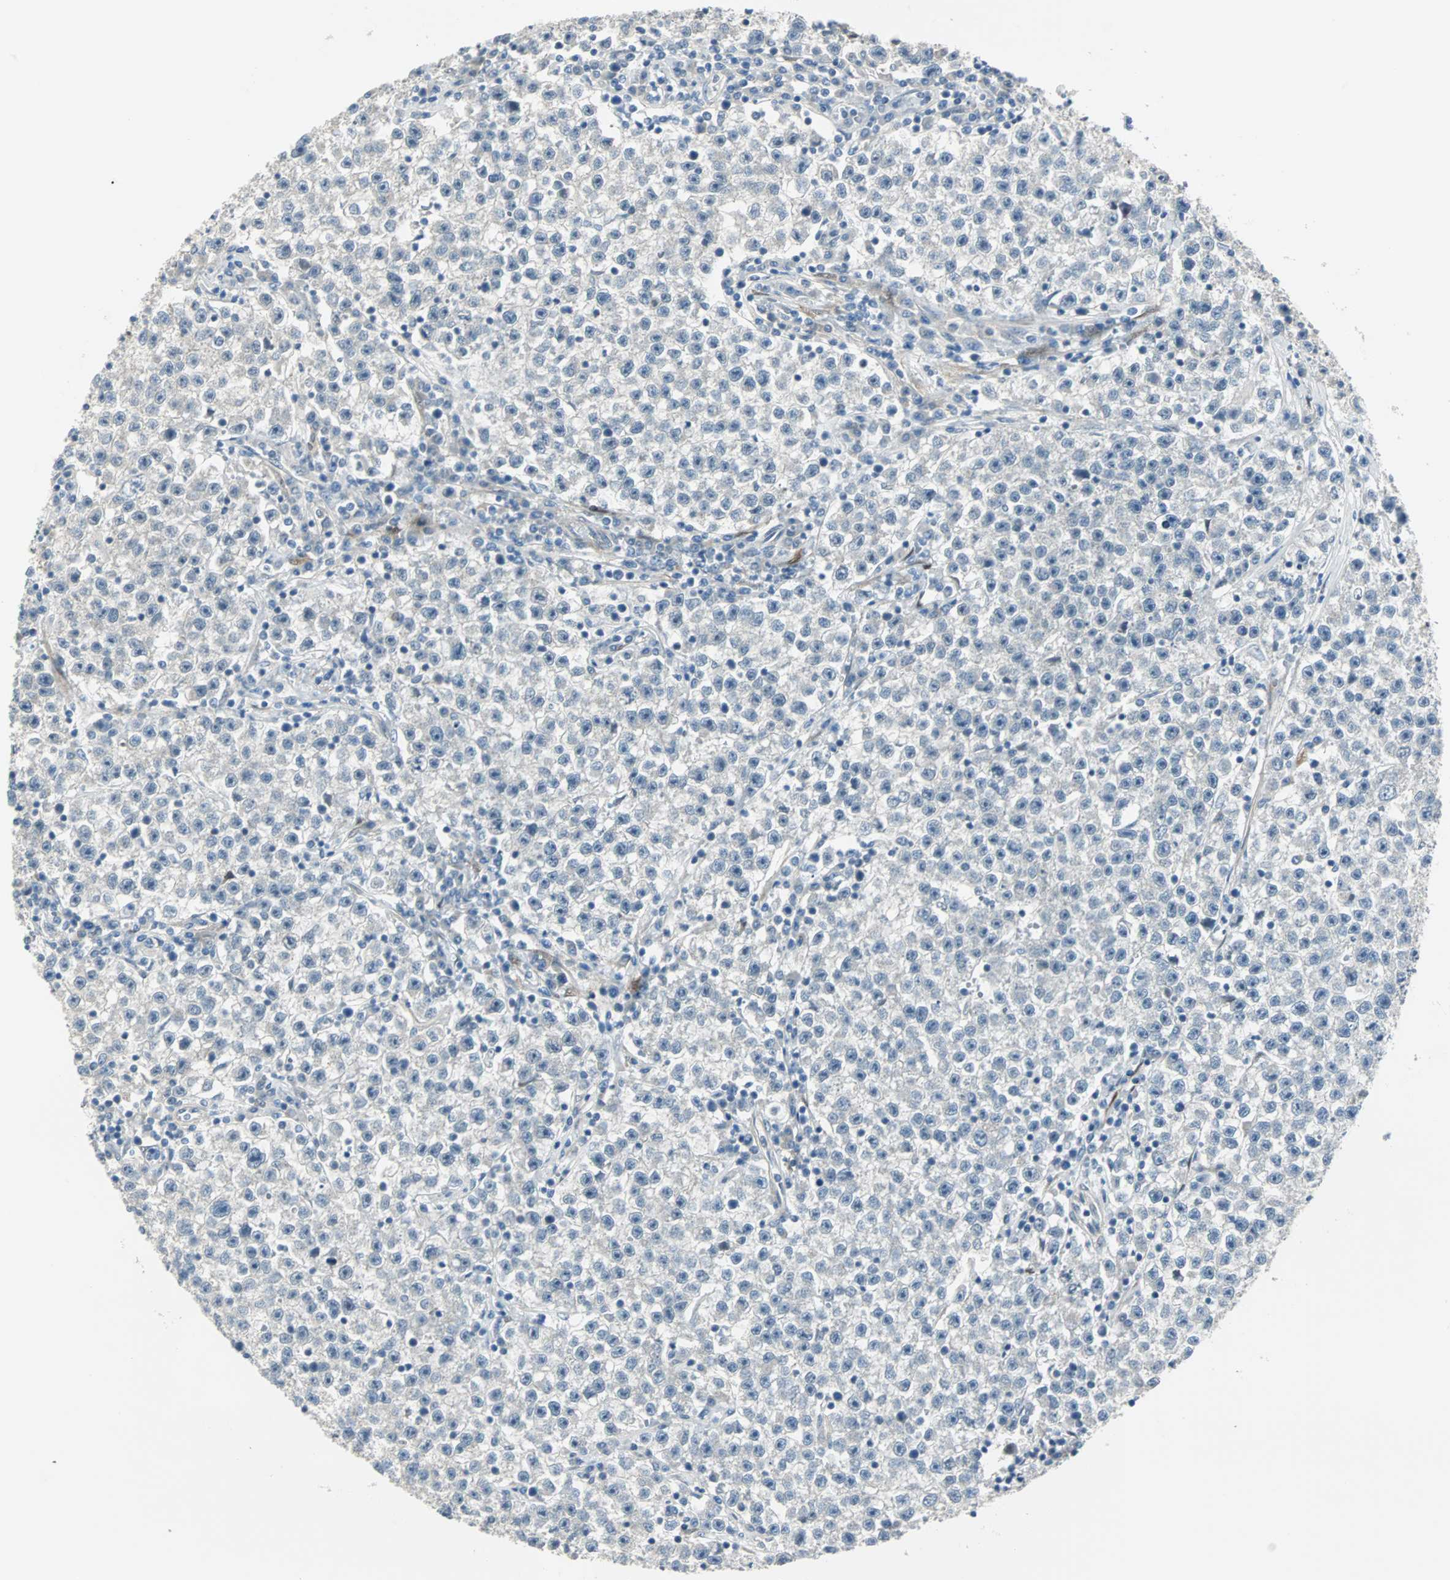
{"staining": {"intensity": "negative", "quantity": "none", "location": "none"}, "tissue": "testis cancer", "cell_type": "Tumor cells", "image_type": "cancer", "snomed": [{"axis": "morphology", "description": "Seminoma, NOS"}, {"axis": "topography", "description": "Testis"}], "caption": "Immunohistochemical staining of human seminoma (testis) shows no significant staining in tumor cells.", "gene": "FHL2", "patient": {"sex": "male", "age": 22}}